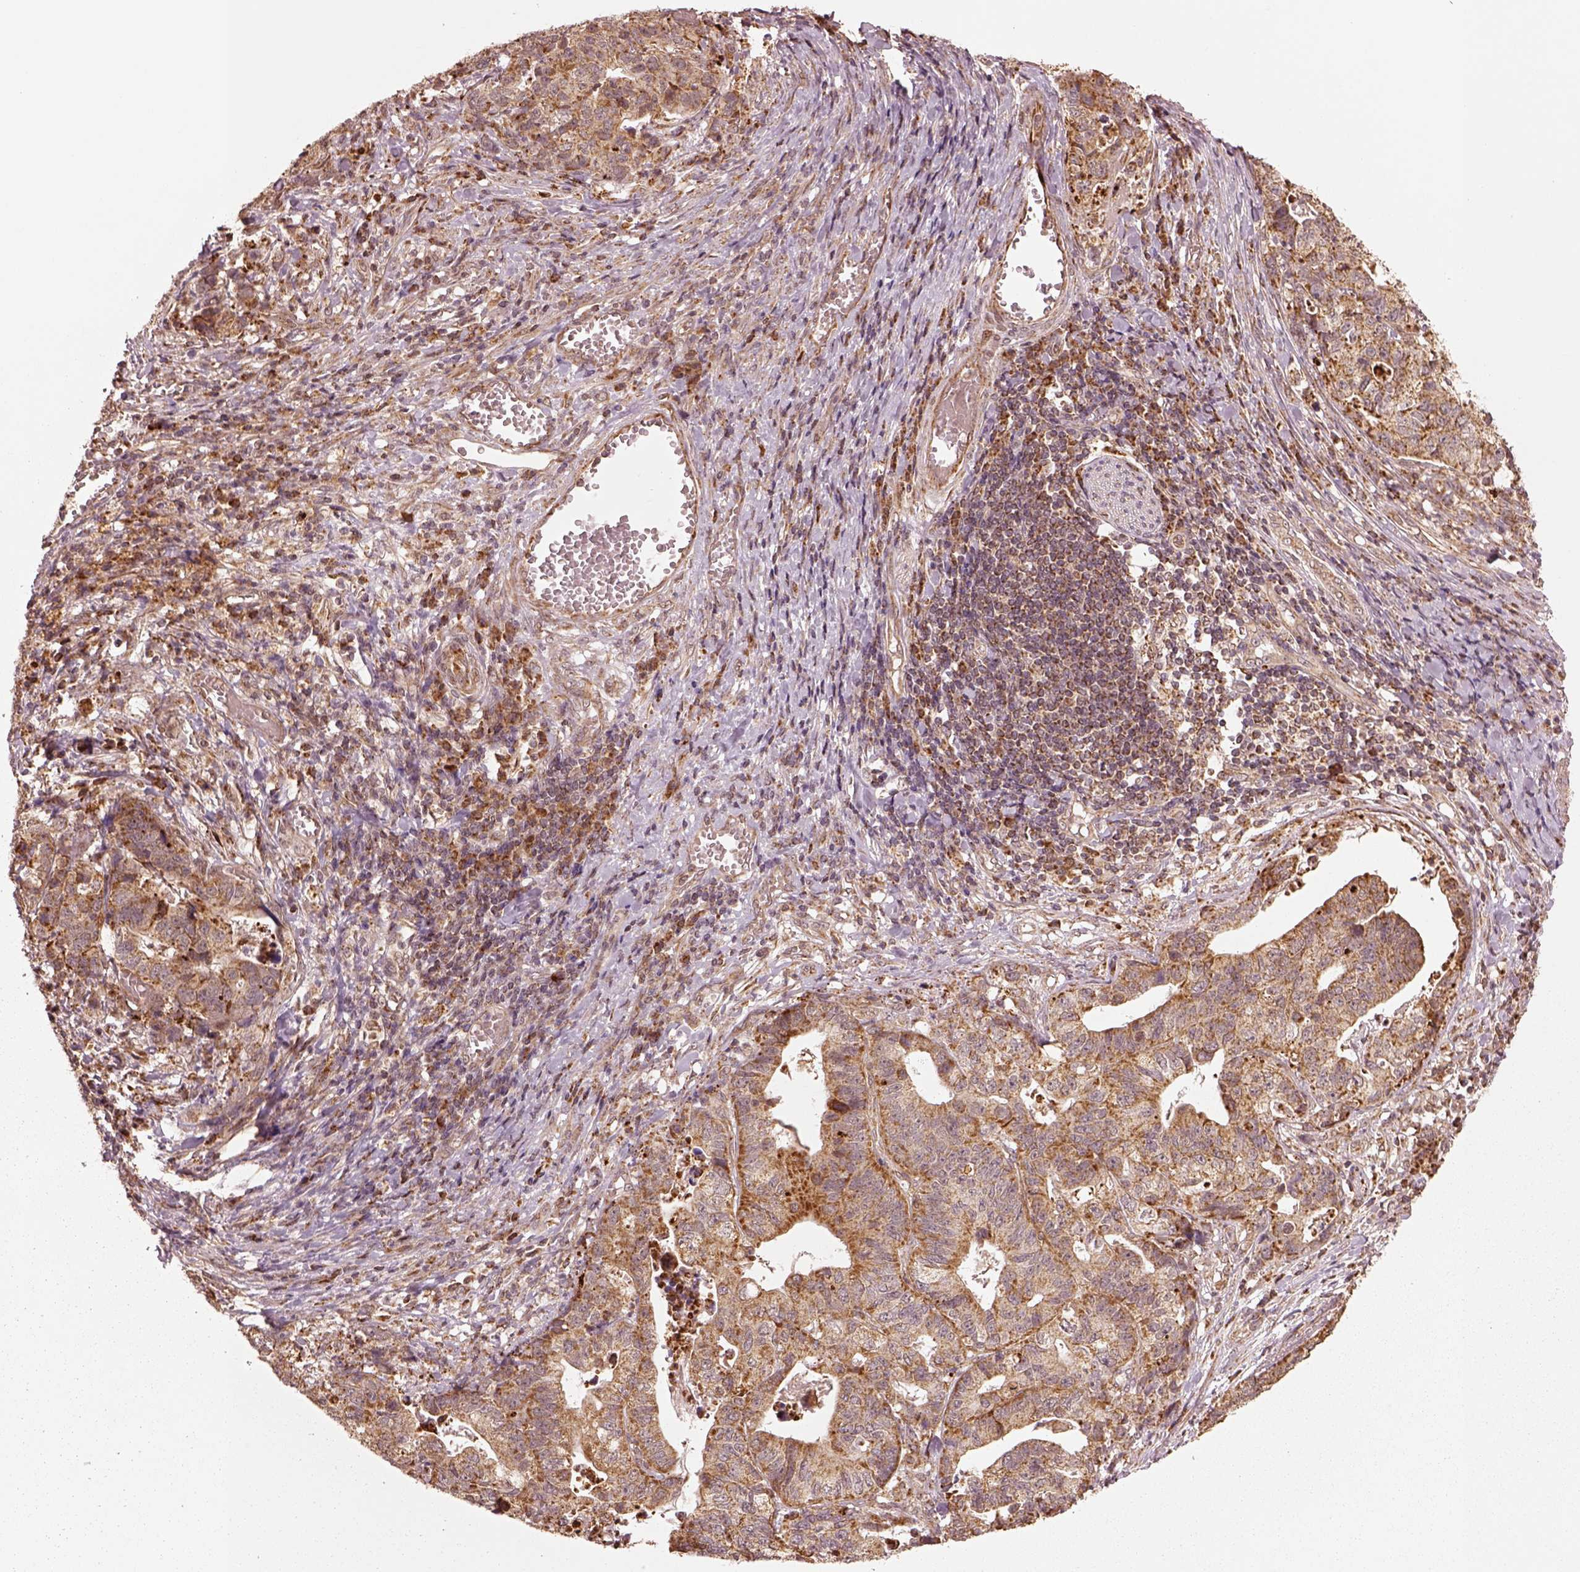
{"staining": {"intensity": "moderate", "quantity": ">75%", "location": "cytoplasmic/membranous"}, "tissue": "stomach cancer", "cell_type": "Tumor cells", "image_type": "cancer", "snomed": [{"axis": "morphology", "description": "Adenocarcinoma, NOS"}, {"axis": "topography", "description": "Stomach, upper"}], "caption": "Approximately >75% of tumor cells in human stomach cancer (adenocarcinoma) show moderate cytoplasmic/membranous protein positivity as visualized by brown immunohistochemical staining.", "gene": "SEL1L3", "patient": {"sex": "female", "age": 67}}